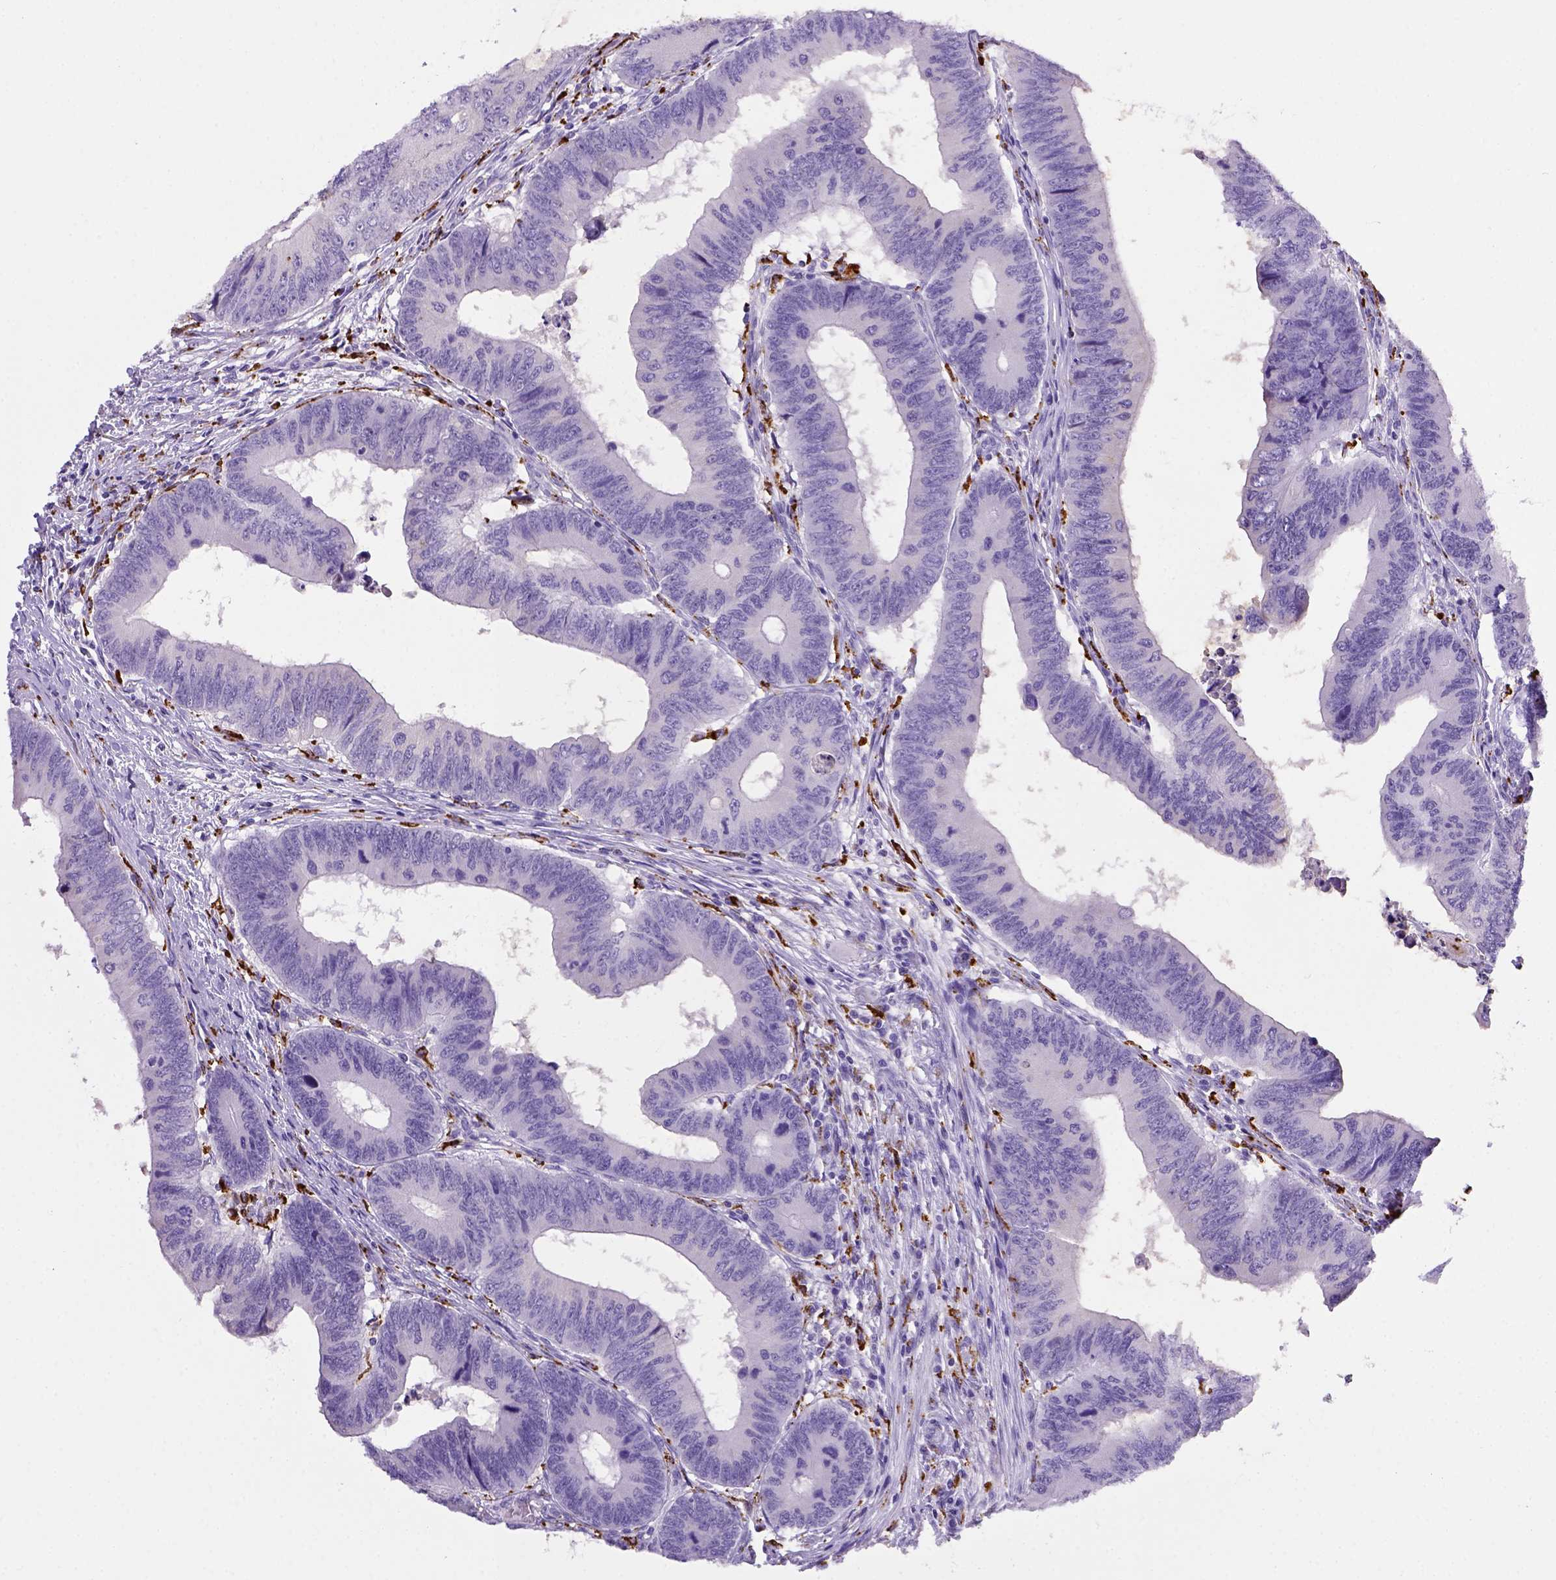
{"staining": {"intensity": "negative", "quantity": "none", "location": "none"}, "tissue": "colorectal cancer", "cell_type": "Tumor cells", "image_type": "cancer", "snomed": [{"axis": "morphology", "description": "Adenocarcinoma, NOS"}, {"axis": "topography", "description": "Colon"}], "caption": "Tumor cells show no significant protein staining in colorectal cancer (adenocarcinoma). The staining is performed using DAB brown chromogen with nuclei counter-stained in using hematoxylin.", "gene": "CD68", "patient": {"sex": "male", "age": 53}}